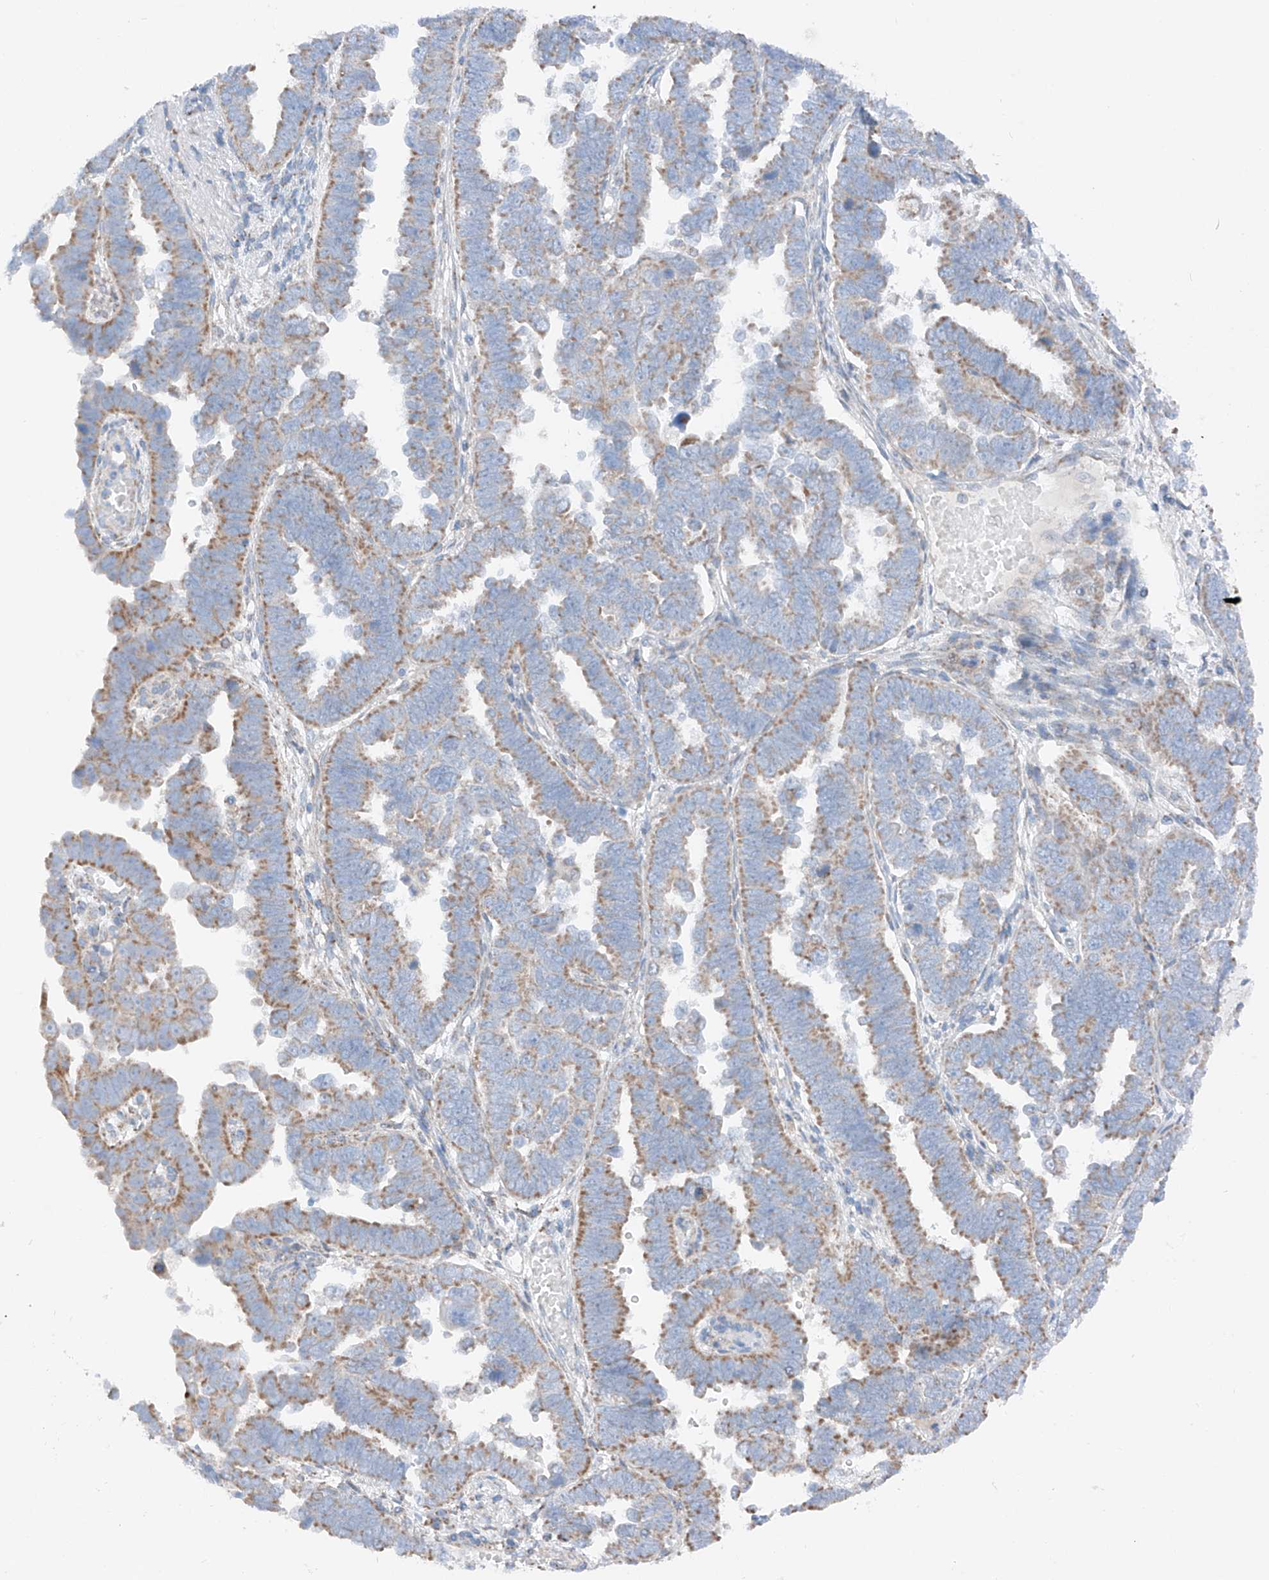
{"staining": {"intensity": "moderate", "quantity": "25%-75%", "location": "cytoplasmic/membranous"}, "tissue": "endometrial cancer", "cell_type": "Tumor cells", "image_type": "cancer", "snomed": [{"axis": "morphology", "description": "Adenocarcinoma, NOS"}, {"axis": "topography", "description": "Endometrium"}], "caption": "IHC histopathology image of neoplastic tissue: human endometrial cancer stained using immunohistochemistry shows medium levels of moderate protein expression localized specifically in the cytoplasmic/membranous of tumor cells, appearing as a cytoplasmic/membranous brown color.", "gene": "MRAP", "patient": {"sex": "female", "age": 75}}